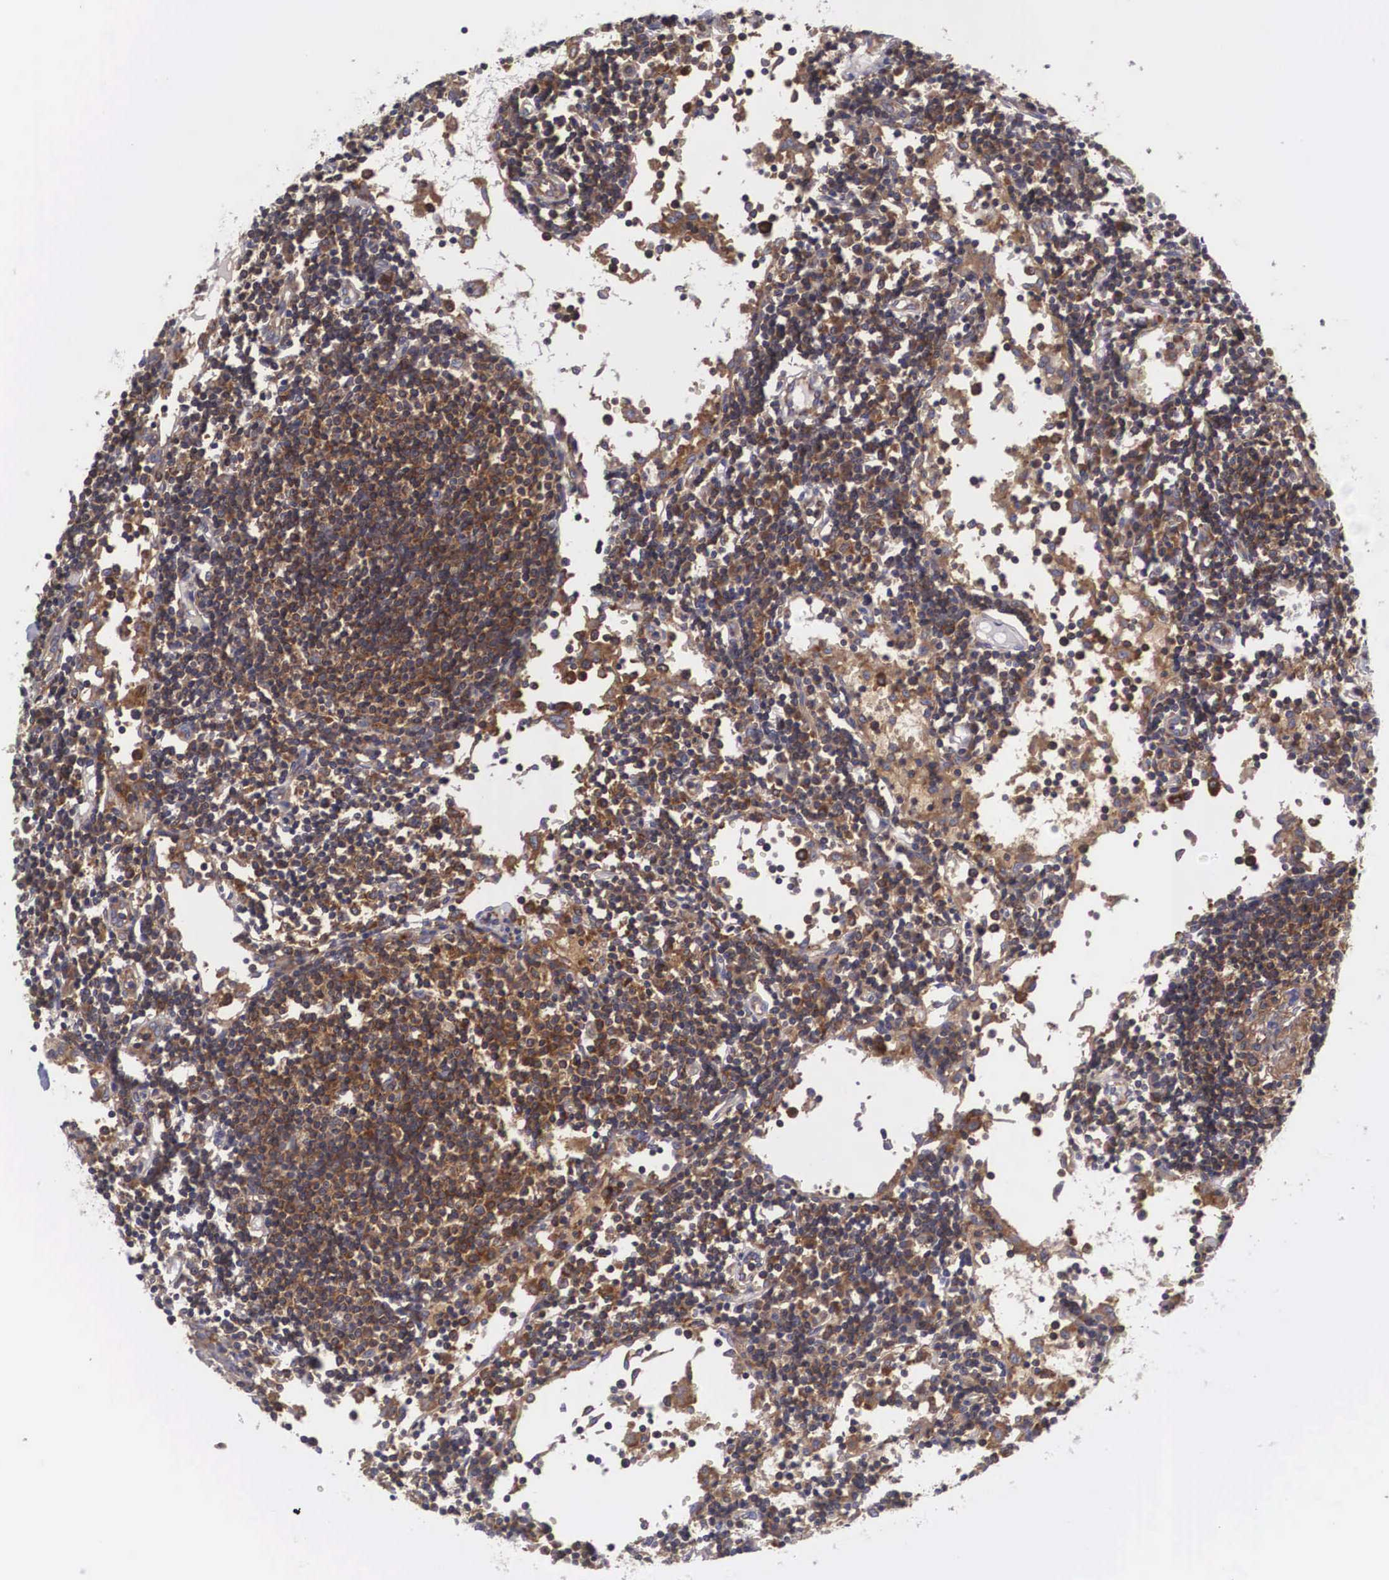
{"staining": {"intensity": "moderate", "quantity": "25%-75%", "location": "cytoplasmic/membranous"}, "tissue": "lymph node", "cell_type": "Germinal center cells", "image_type": "normal", "snomed": [{"axis": "morphology", "description": "Normal tissue, NOS"}, {"axis": "topography", "description": "Lymph node"}], "caption": "Benign lymph node was stained to show a protein in brown. There is medium levels of moderate cytoplasmic/membranous positivity in approximately 25%-75% of germinal center cells. Ihc stains the protein of interest in brown and the nuclei are stained blue.", "gene": "GRIPAP1", "patient": {"sex": "female", "age": 55}}